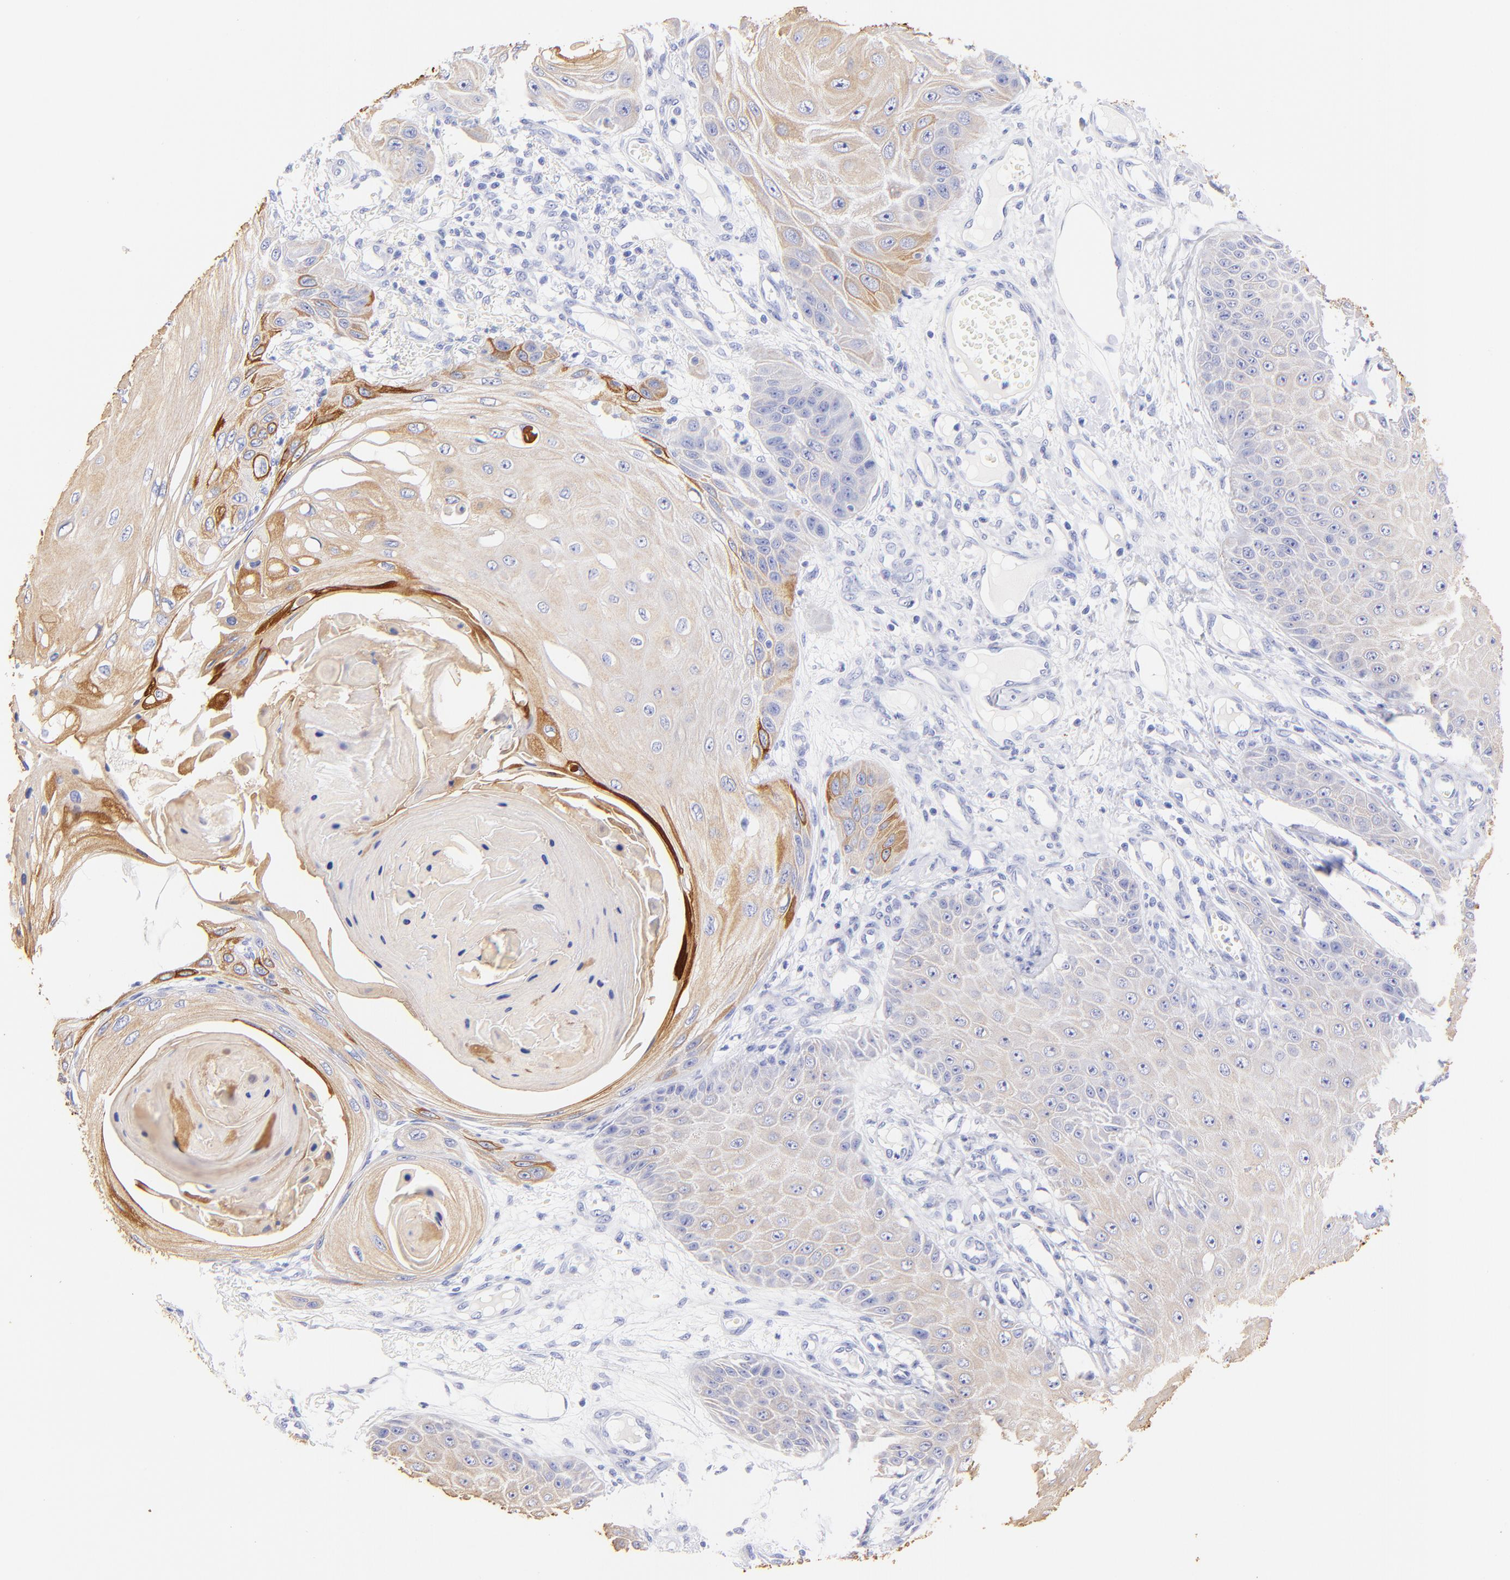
{"staining": {"intensity": "moderate", "quantity": "25%-75%", "location": "cytoplasmic/membranous"}, "tissue": "skin cancer", "cell_type": "Tumor cells", "image_type": "cancer", "snomed": [{"axis": "morphology", "description": "Squamous cell carcinoma, NOS"}, {"axis": "topography", "description": "Skin"}], "caption": "Moderate cytoplasmic/membranous protein positivity is appreciated in approximately 25%-75% of tumor cells in squamous cell carcinoma (skin).", "gene": "KRT19", "patient": {"sex": "female", "age": 40}}